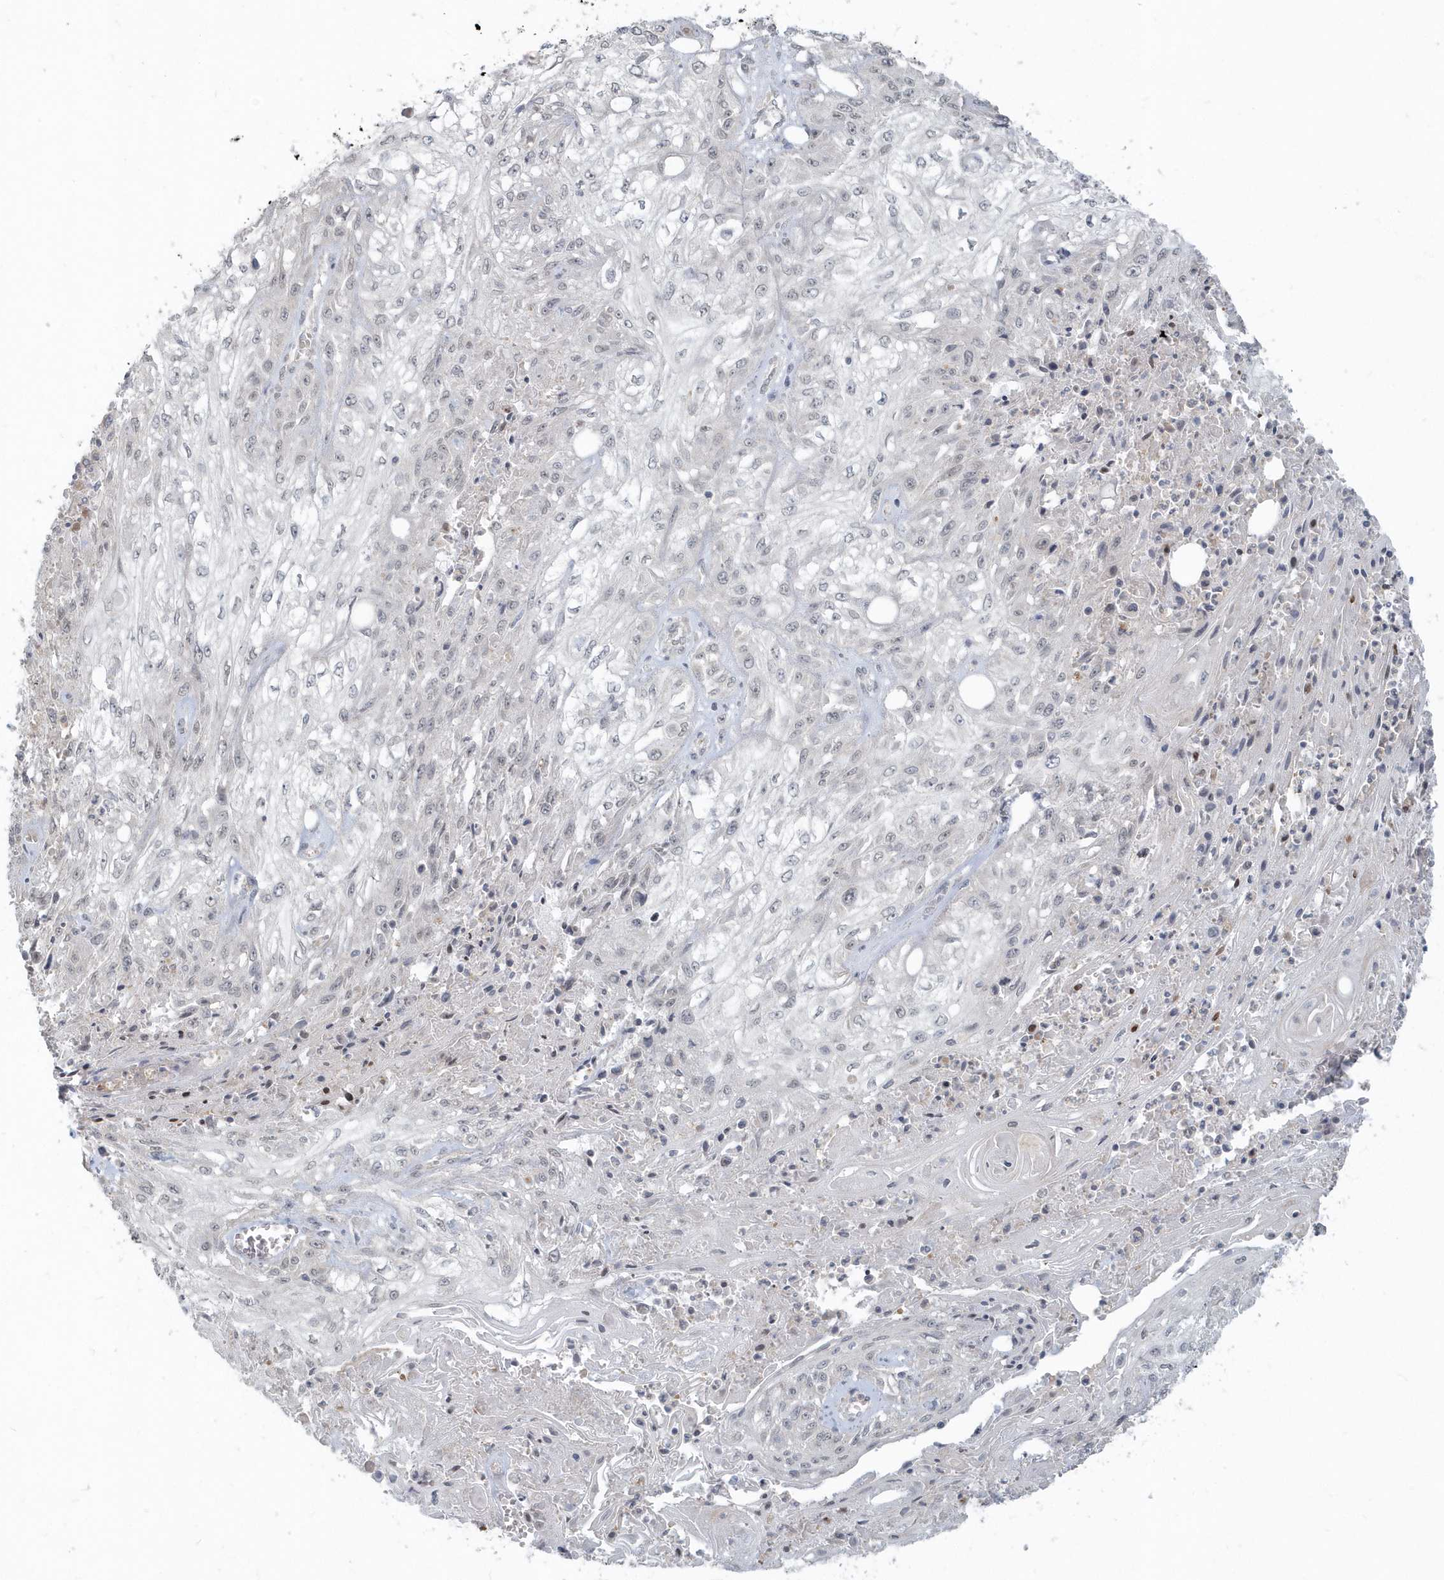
{"staining": {"intensity": "negative", "quantity": "none", "location": "none"}, "tissue": "skin cancer", "cell_type": "Tumor cells", "image_type": "cancer", "snomed": [{"axis": "morphology", "description": "Squamous cell carcinoma, NOS"}, {"axis": "morphology", "description": "Squamous cell carcinoma, metastatic, NOS"}, {"axis": "topography", "description": "Skin"}, {"axis": "topography", "description": "Lymph node"}], "caption": "DAB immunohistochemical staining of human skin squamous cell carcinoma demonstrates no significant positivity in tumor cells.", "gene": "NAPB", "patient": {"sex": "male", "age": 75}}